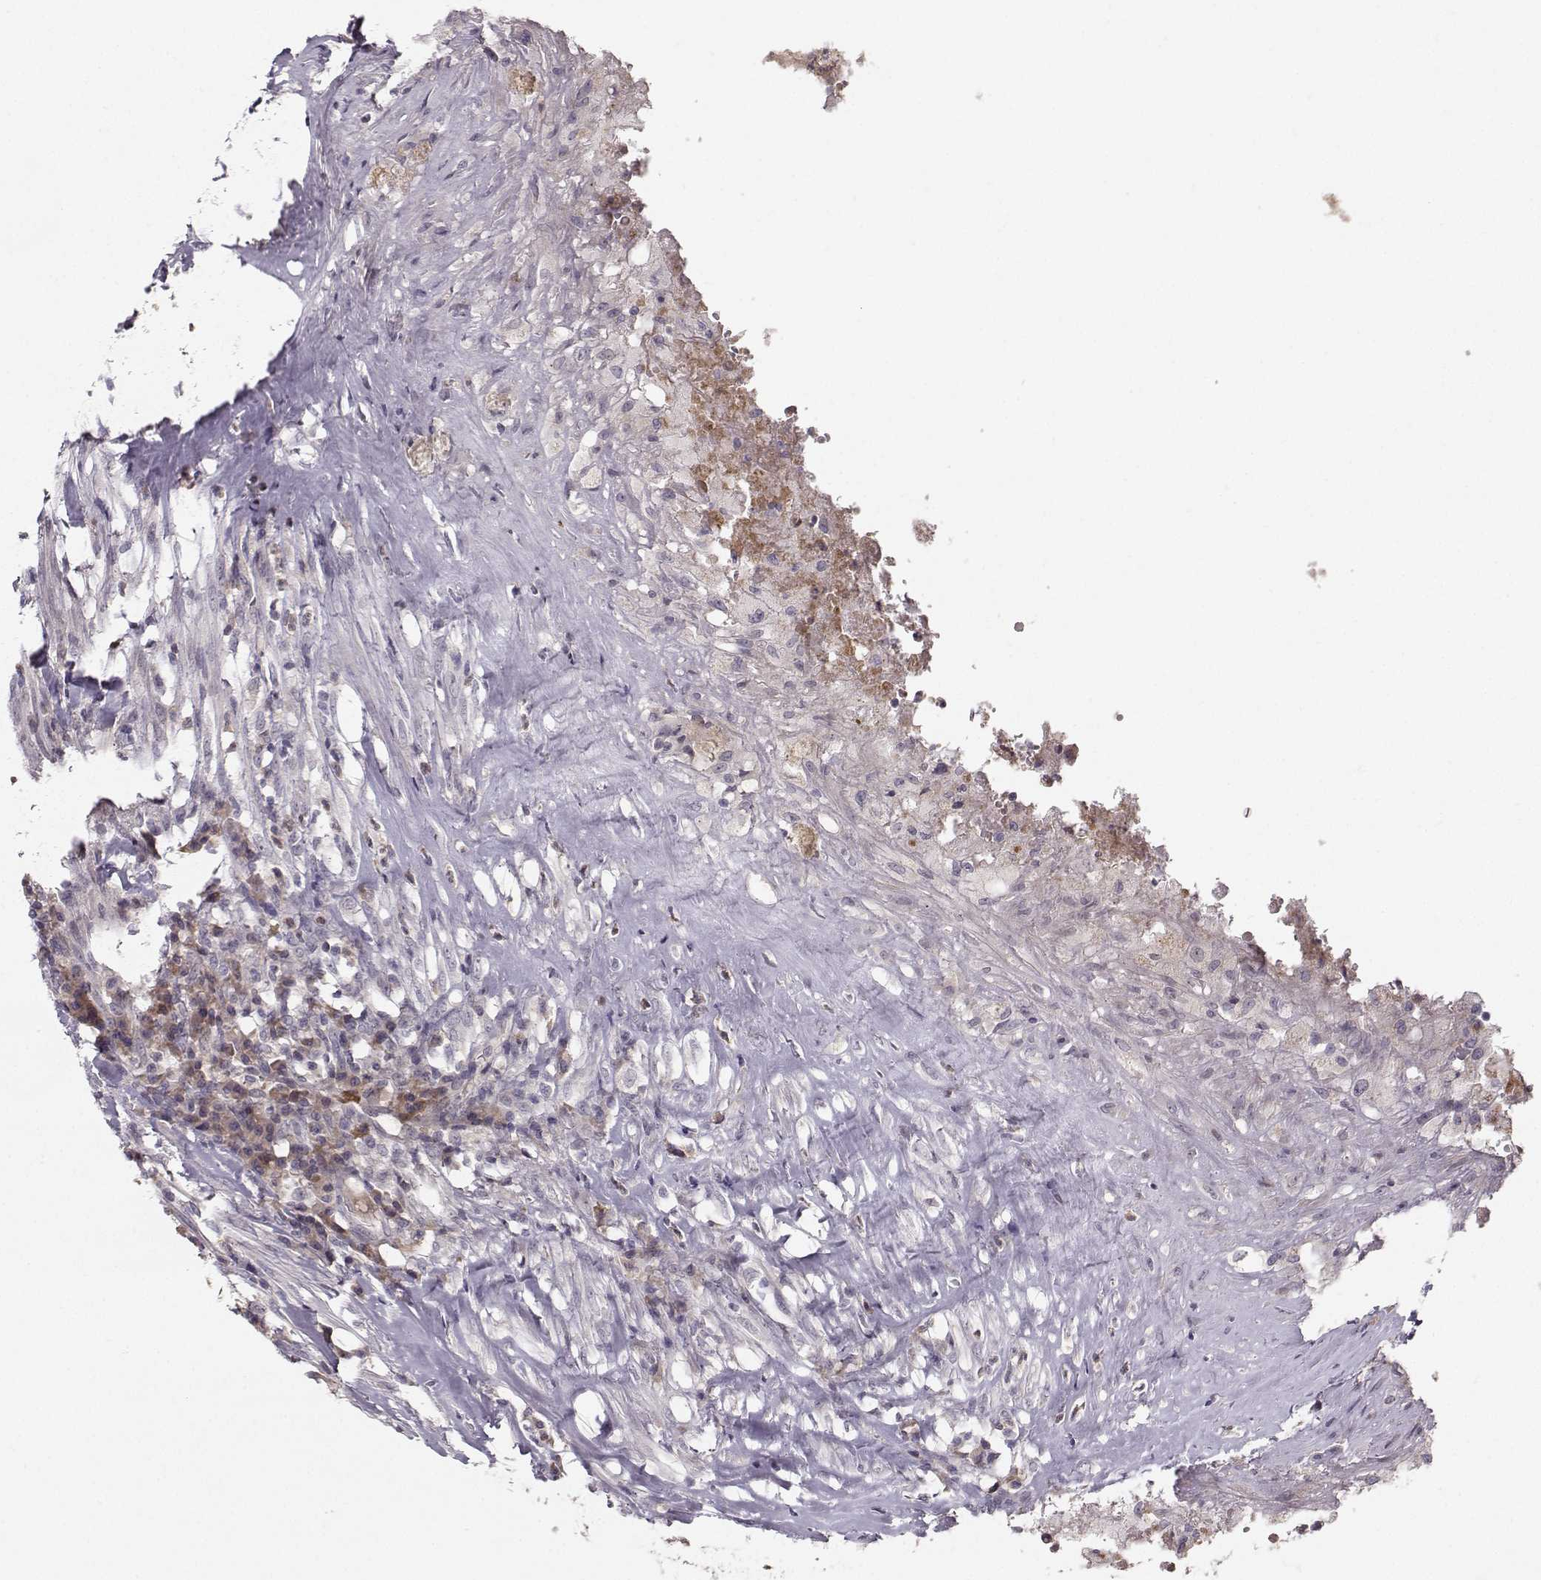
{"staining": {"intensity": "weak", "quantity": "25%-75%", "location": "cytoplasmic/membranous"}, "tissue": "testis cancer", "cell_type": "Tumor cells", "image_type": "cancer", "snomed": [{"axis": "morphology", "description": "Necrosis, NOS"}, {"axis": "morphology", "description": "Carcinoma, Embryonal, NOS"}, {"axis": "topography", "description": "Testis"}], "caption": "Protein staining by immunohistochemistry reveals weak cytoplasmic/membranous positivity in about 25%-75% of tumor cells in testis cancer (embryonal carcinoma).", "gene": "OPRD1", "patient": {"sex": "male", "age": 19}}